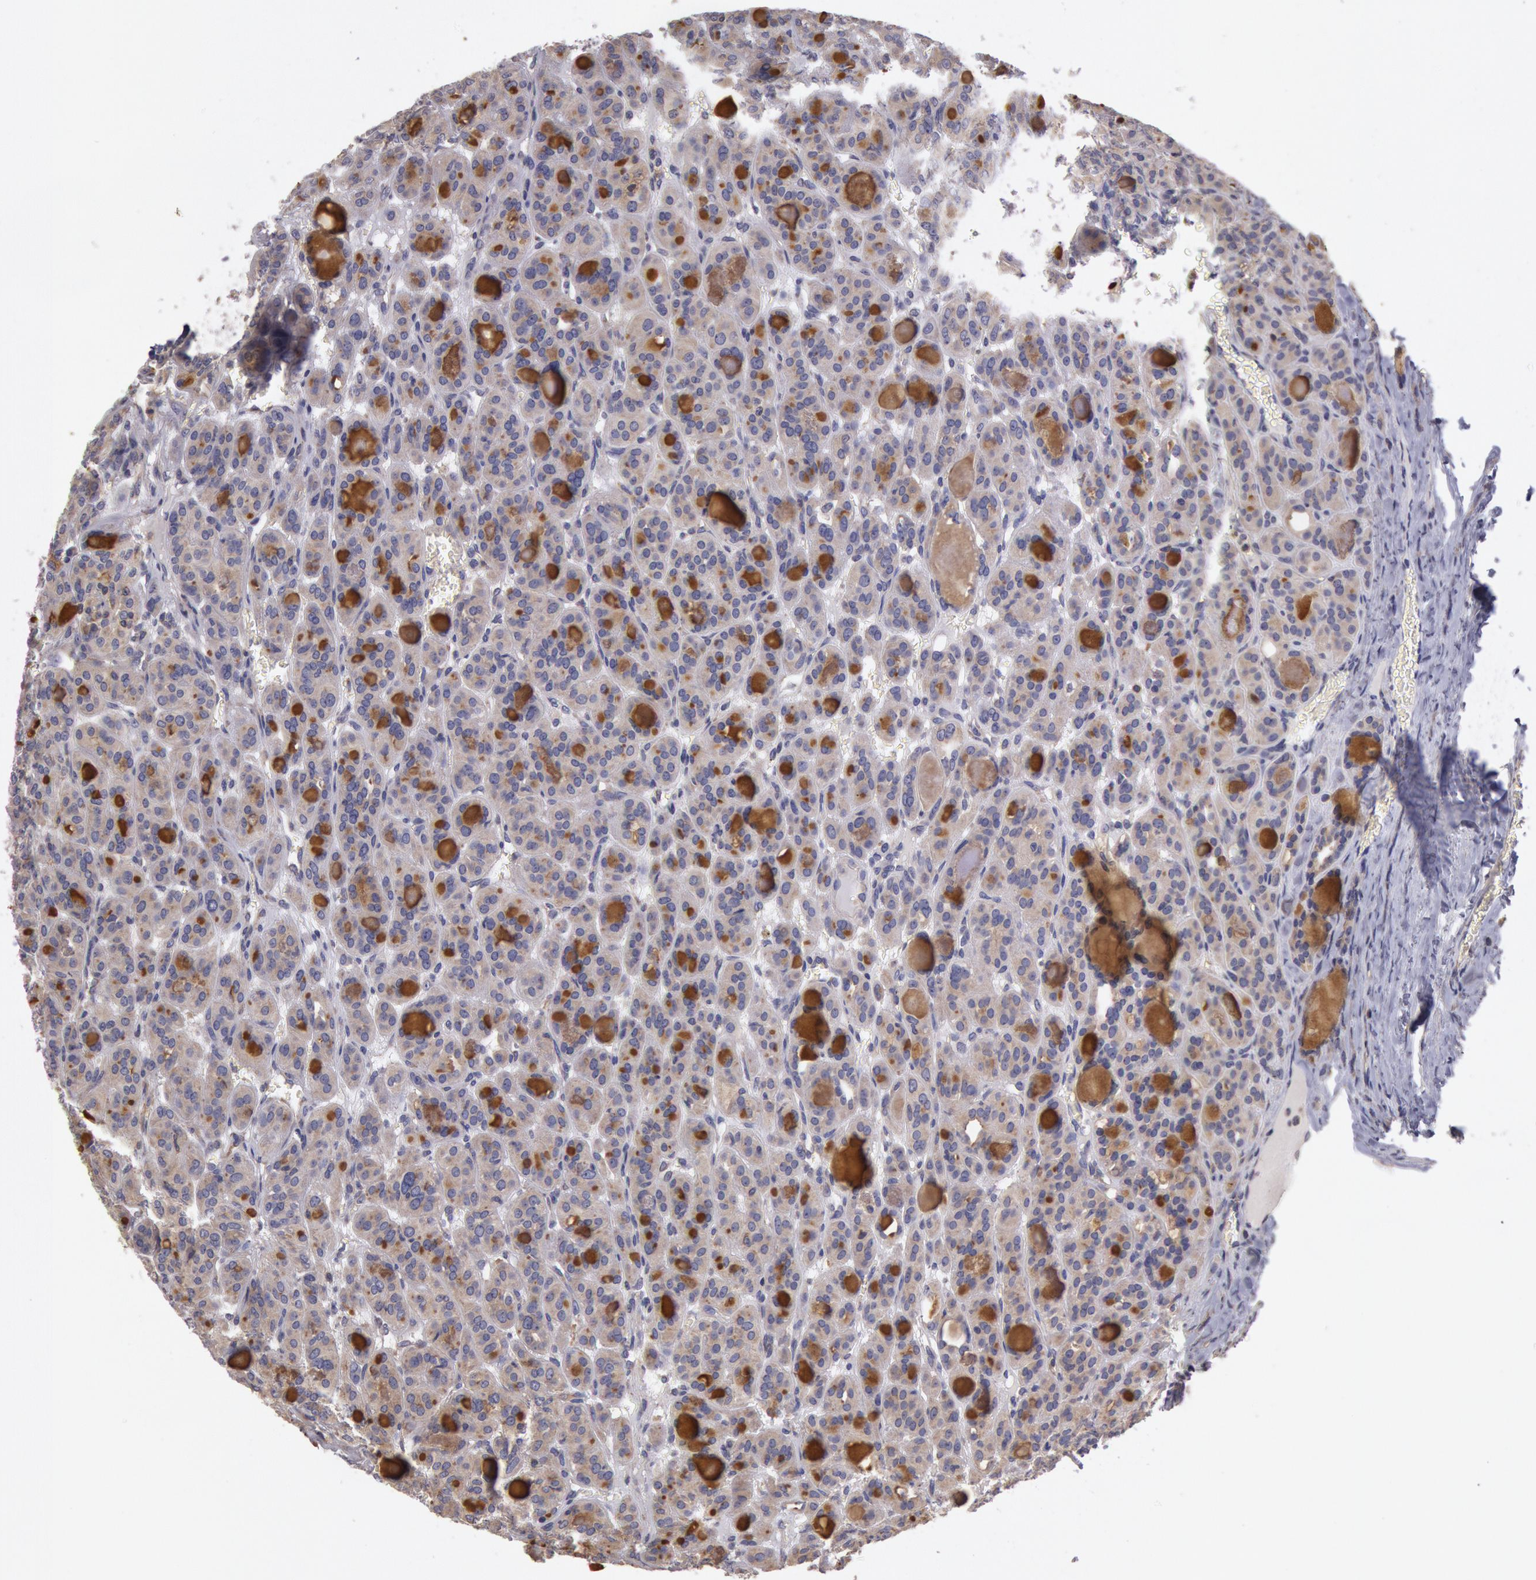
{"staining": {"intensity": "weak", "quantity": ">75%", "location": "cytoplasmic/membranous"}, "tissue": "thyroid cancer", "cell_type": "Tumor cells", "image_type": "cancer", "snomed": [{"axis": "morphology", "description": "Follicular adenoma carcinoma, NOS"}, {"axis": "topography", "description": "Thyroid gland"}], "caption": "Weak cytoplasmic/membranous expression is identified in approximately >75% of tumor cells in thyroid follicular adenoma carcinoma.", "gene": "NMT2", "patient": {"sex": "female", "age": 71}}